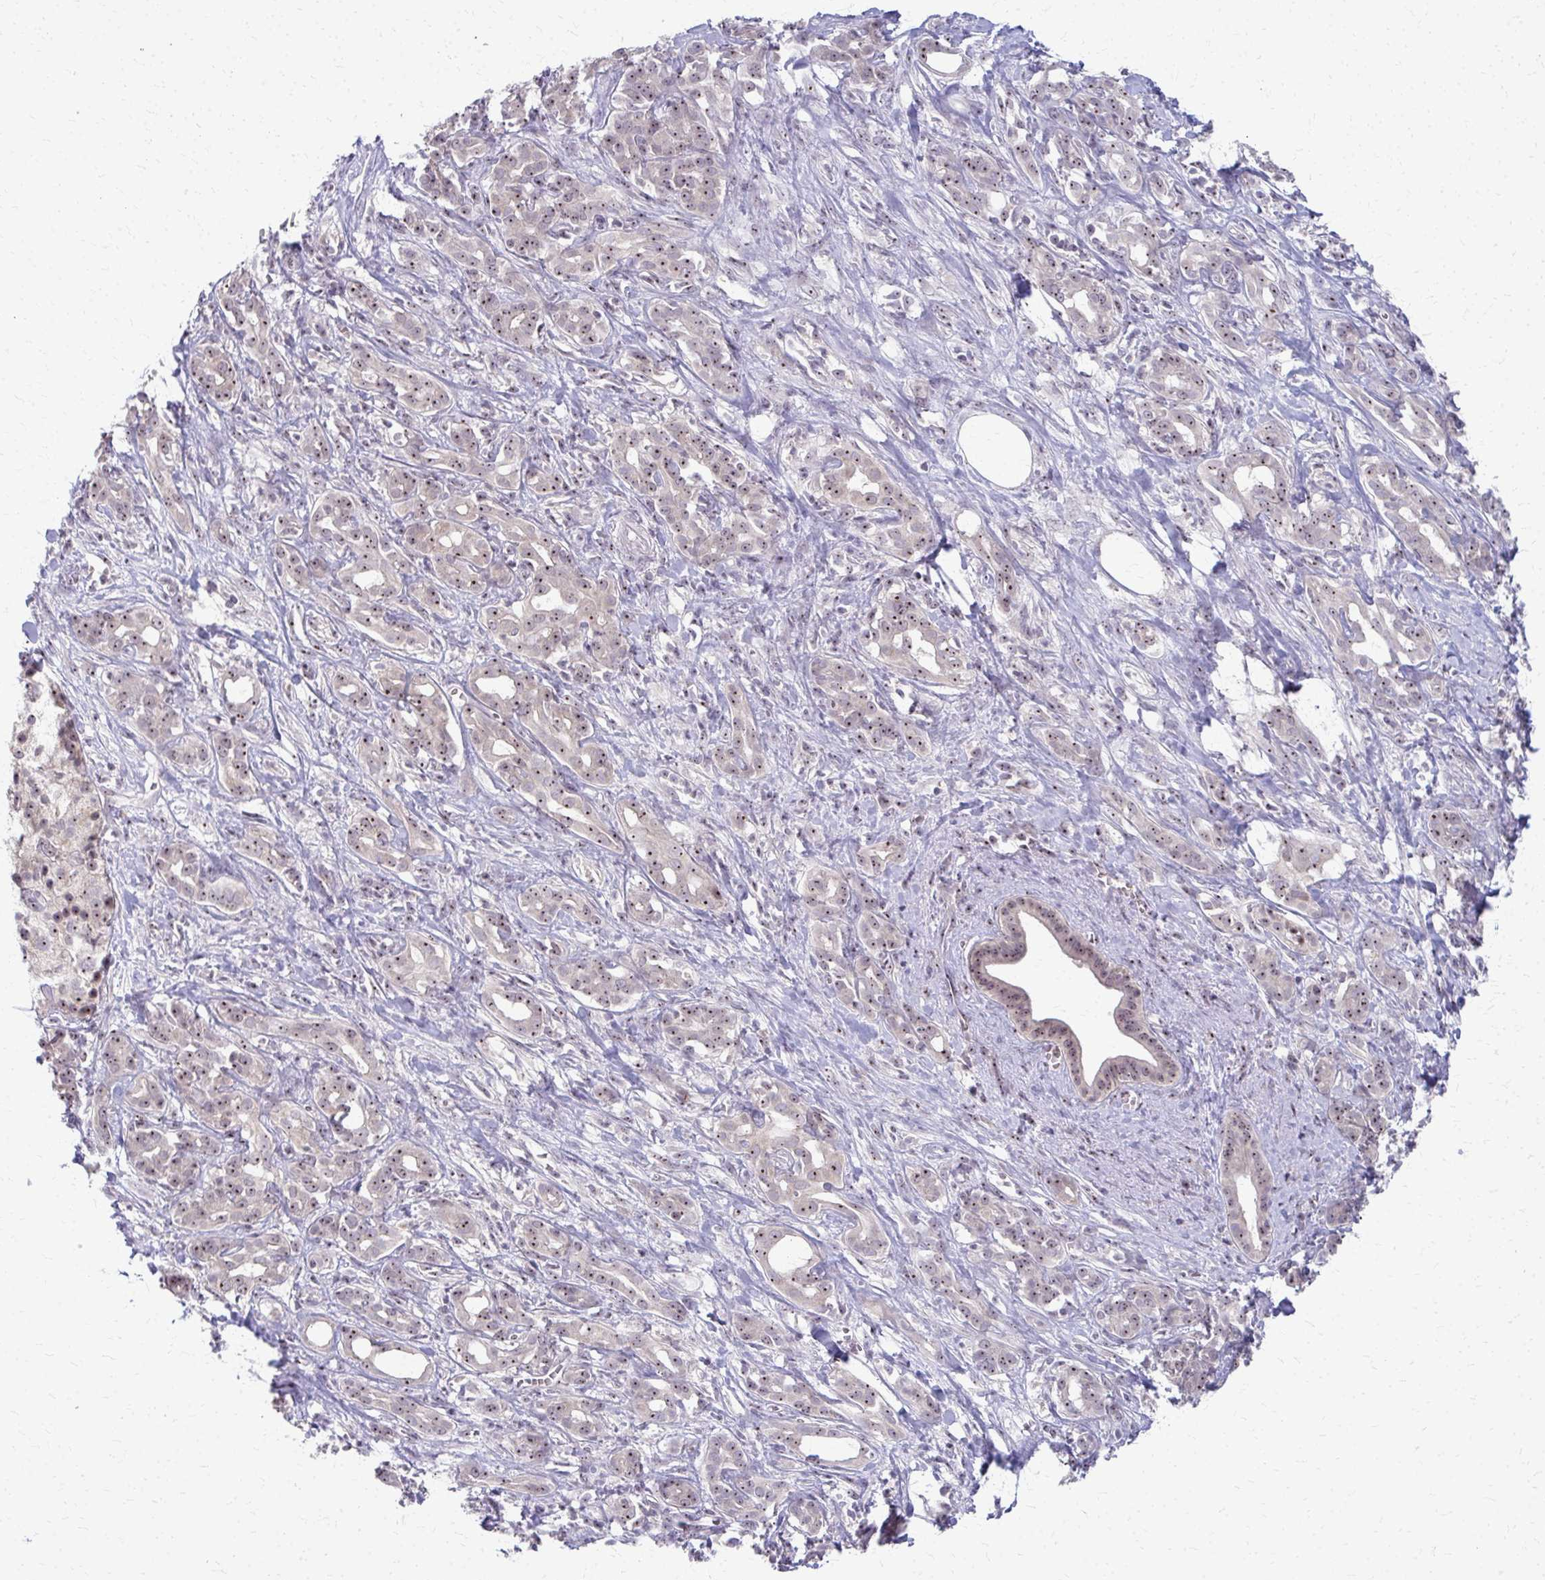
{"staining": {"intensity": "moderate", "quantity": ">75%", "location": "nuclear"}, "tissue": "pancreatic cancer", "cell_type": "Tumor cells", "image_type": "cancer", "snomed": [{"axis": "morphology", "description": "Adenocarcinoma, NOS"}, {"axis": "topography", "description": "Pancreas"}], "caption": "Pancreatic cancer tissue displays moderate nuclear expression in approximately >75% of tumor cells, visualized by immunohistochemistry.", "gene": "NUDT16", "patient": {"sex": "male", "age": 61}}